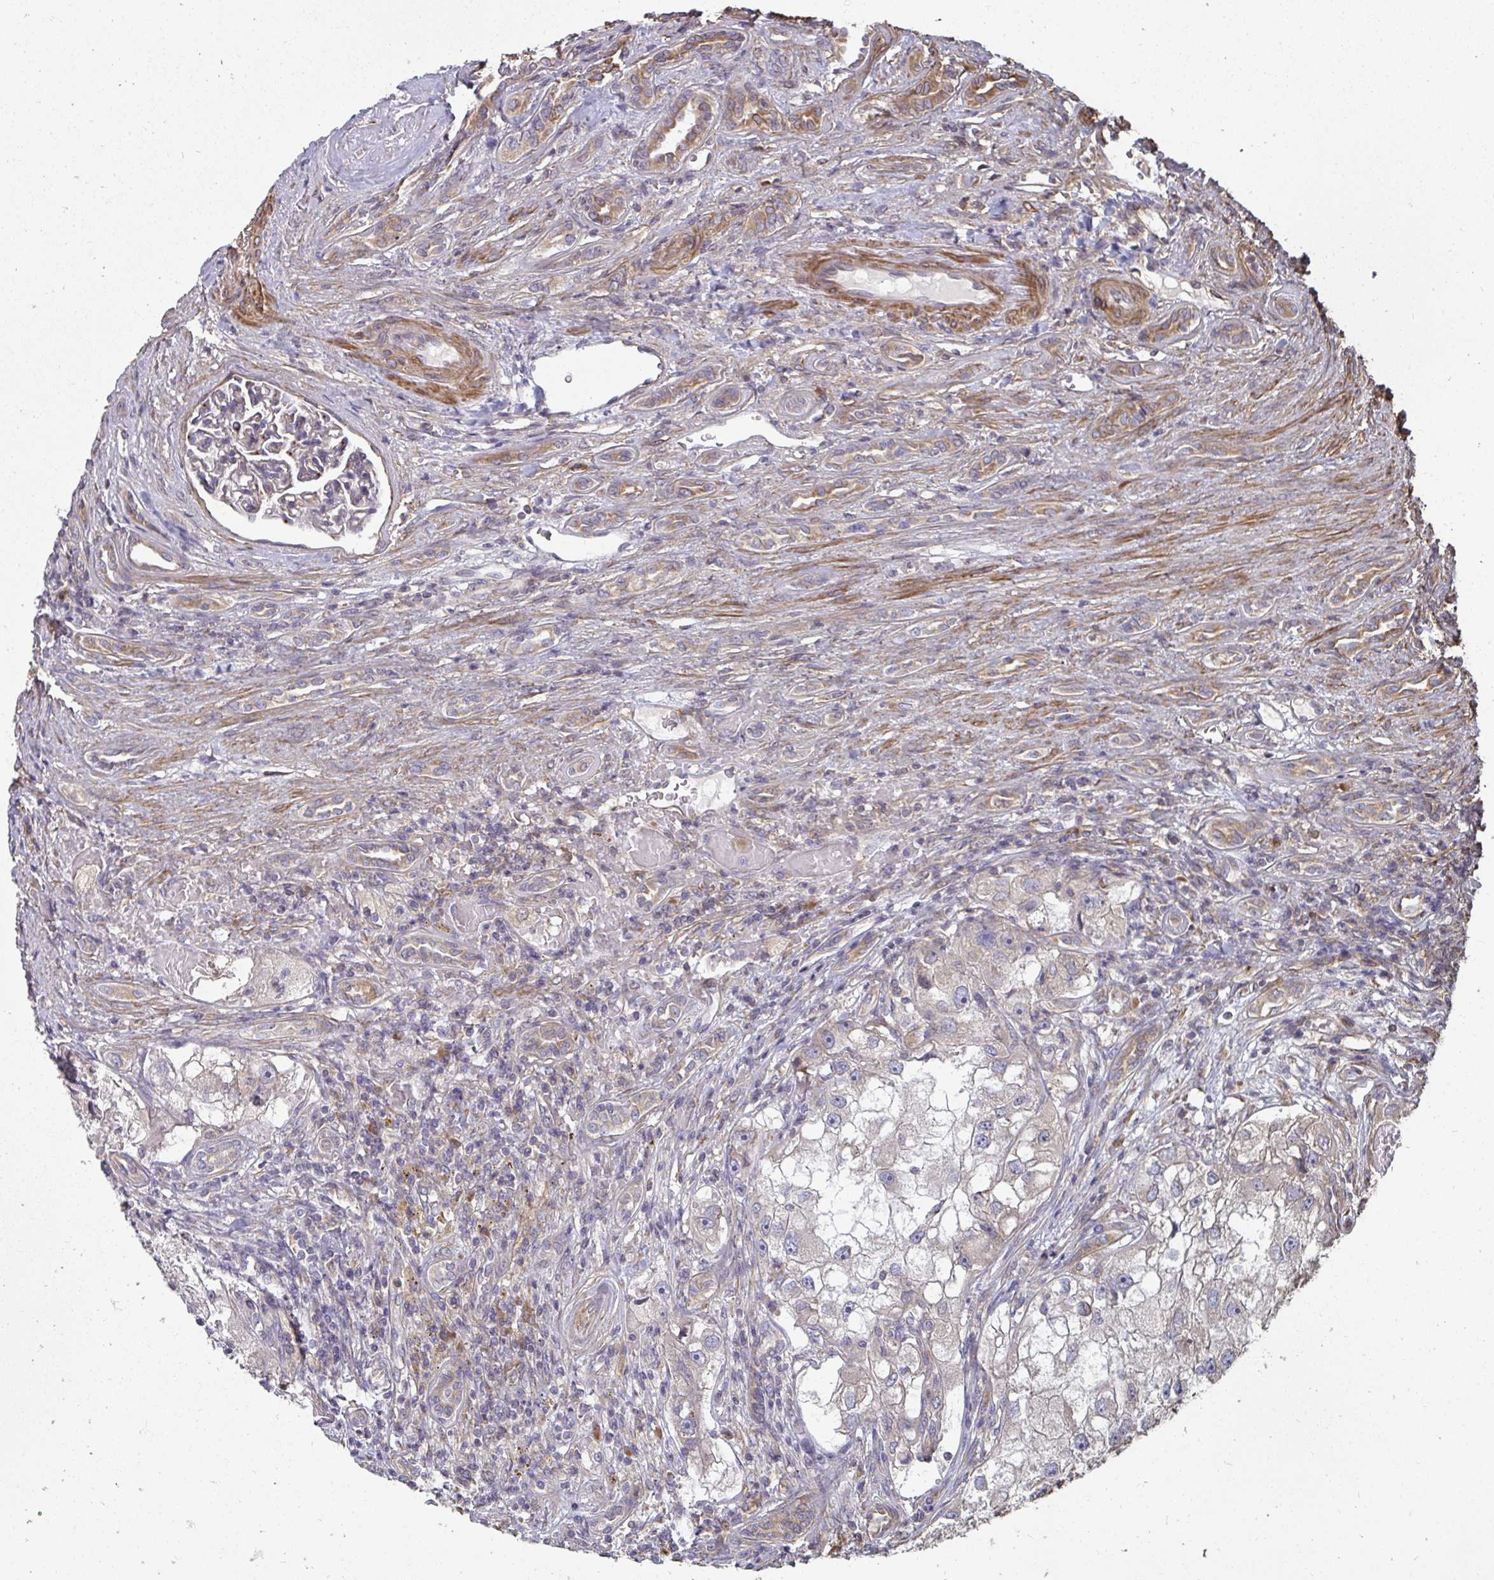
{"staining": {"intensity": "weak", "quantity": "25%-75%", "location": "cytoplasmic/membranous"}, "tissue": "renal cancer", "cell_type": "Tumor cells", "image_type": "cancer", "snomed": [{"axis": "morphology", "description": "Adenocarcinoma, NOS"}, {"axis": "topography", "description": "Kidney"}], "caption": "Immunohistochemical staining of renal cancer (adenocarcinoma) shows weak cytoplasmic/membranous protein positivity in approximately 25%-75% of tumor cells.", "gene": "ZFYVE28", "patient": {"sex": "male", "age": 63}}